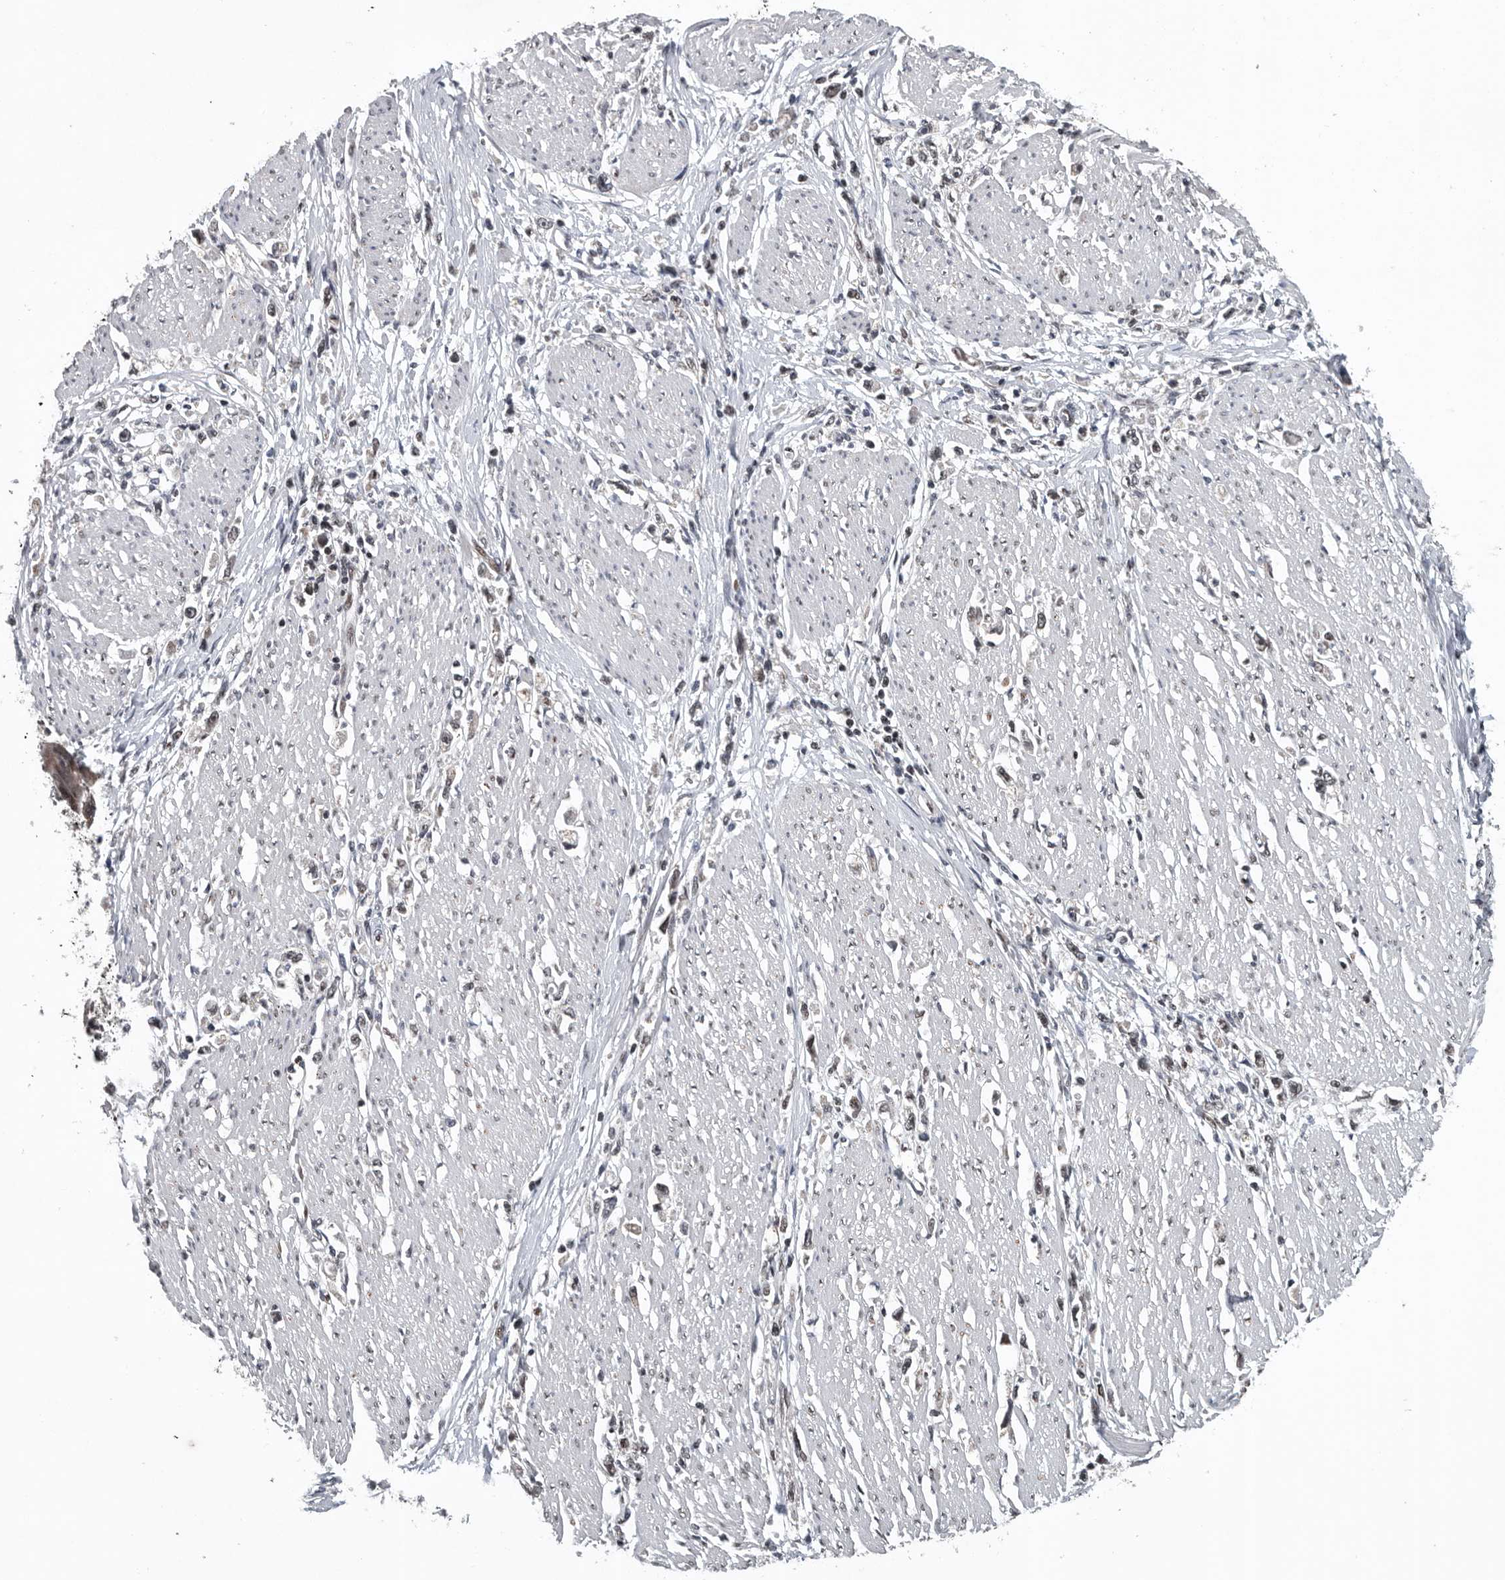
{"staining": {"intensity": "weak", "quantity": ">75%", "location": "nuclear"}, "tissue": "stomach cancer", "cell_type": "Tumor cells", "image_type": "cancer", "snomed": [{"axis": "morphology", "description": "Adenocarcinoma, NOS"}, {"axis": "topography", "description": "Stomach"}], "caption": "Immunohistochemistry of stomach adenocarcinoma shows low levels of weak nuclear staining in about >75% of tumor cells.", "gene": "SENP7", "patient": {"sex": "female", "age": 59}}